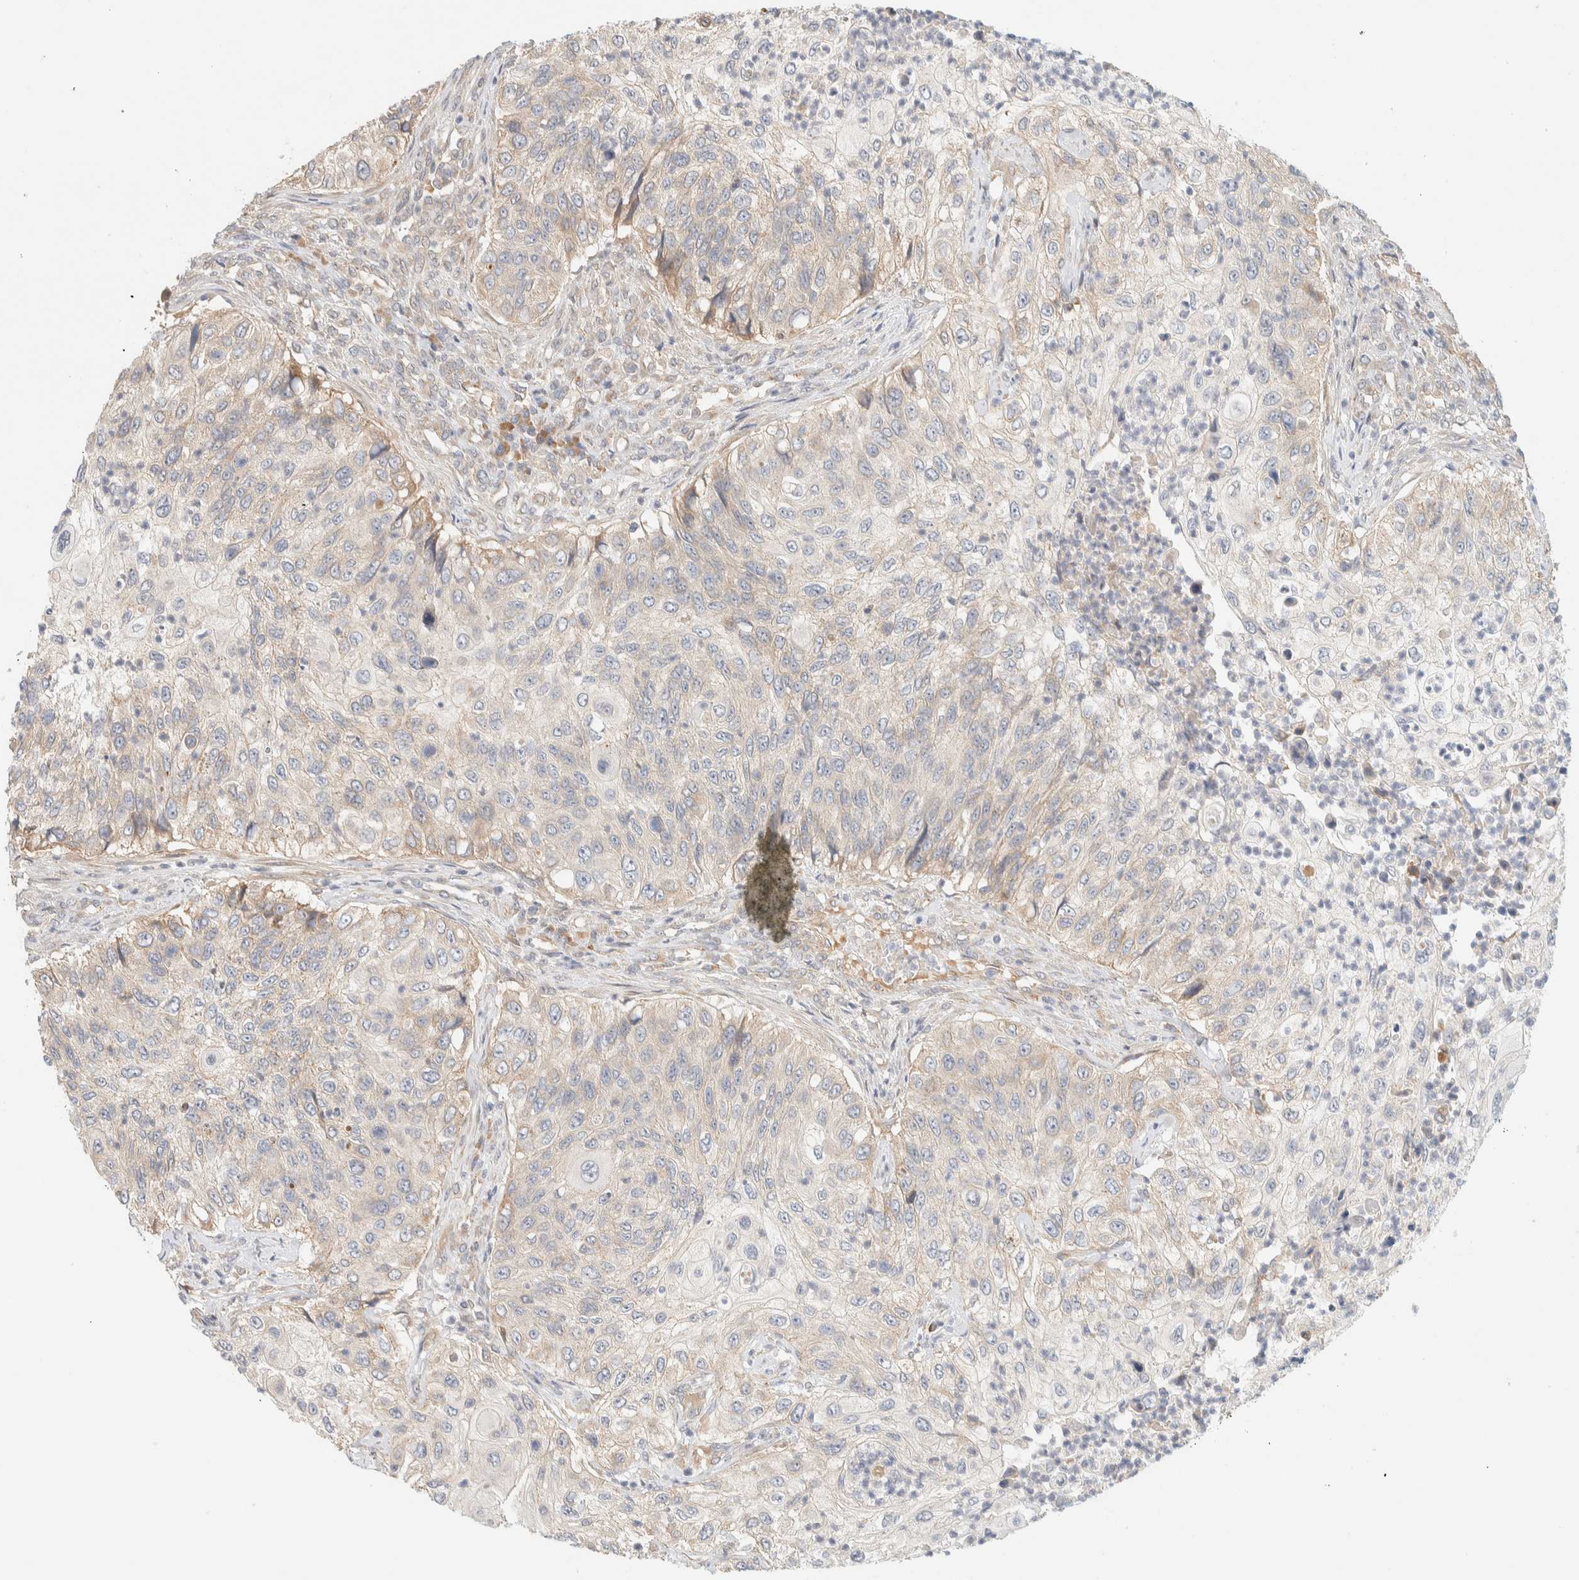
{"staining": {"intensity": "weak", "quantity": "<25%", "location": "cytoplasmic/membranous"}, "tissue": "urothelial cancer", "cell_type": "Tumor cells", "image_type": "cancer", "snomed": [{"axis": "morphology", "description": "Urothelial carcinoma, High grade"}, {"axis": "topography", "description": "Urinary bladder"}], "caption": "A micrograph of urothelial cancer stained for a protein exhibits no brown staining in tumor cells.", "gene": "FAT1", "patient": {"sex": "female", "age": 60}}